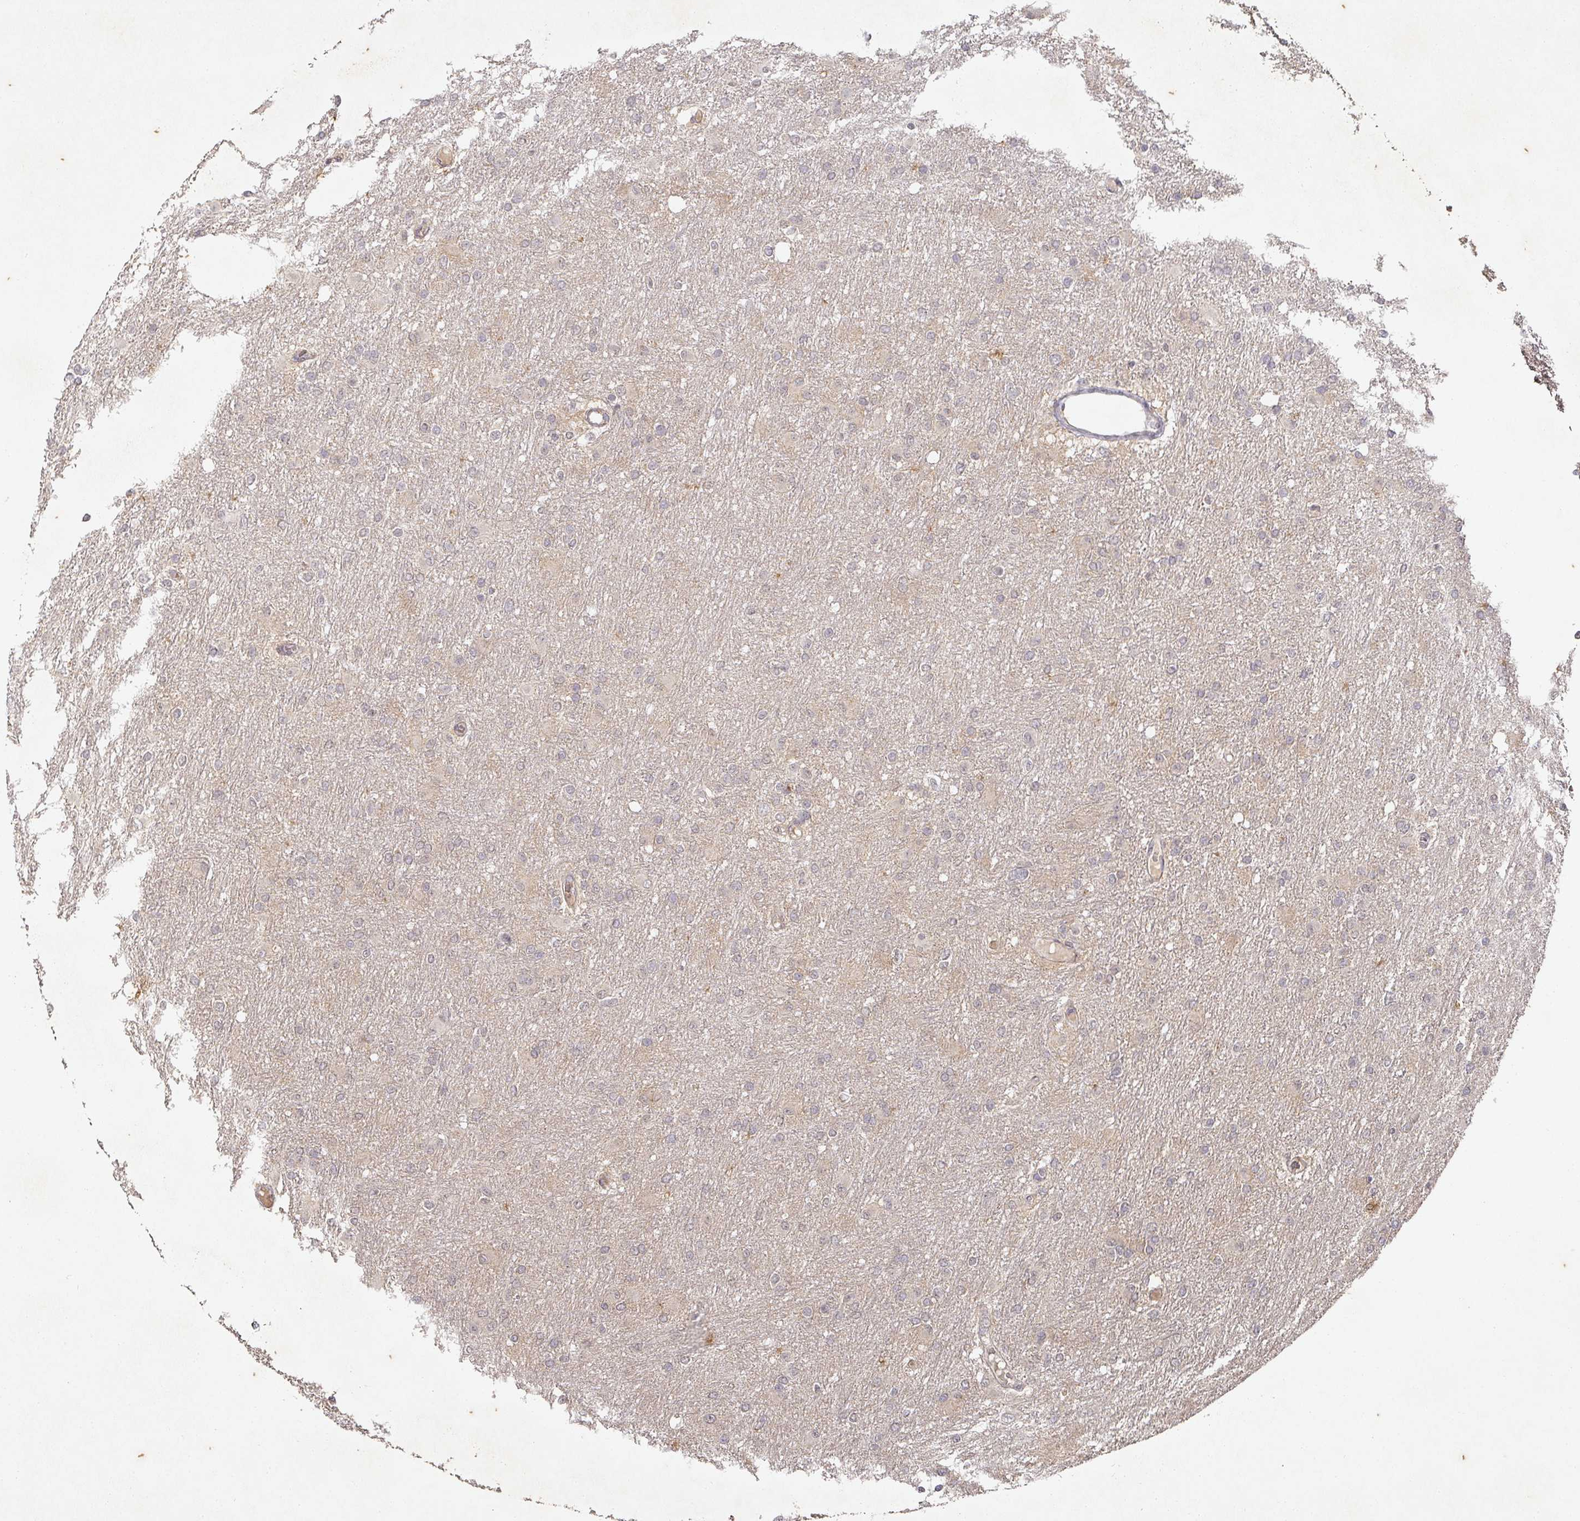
{"staining": {"intensity": "negative", "quantity": "none", "location": "none"}, "tissue": "glioma", "cell_type": "Tumor cells", "image_type": "cancer", "snomed": [{"axis": "morphology", "description": "Glioma, malignant, High grade"}, {"axis": "topography", "description": "Cerebral cortex"}], "caption": "Tumor cells show no significant staining in glioma.", "gene": "CAPN5", "patient": {"sex": "female", "age": 36}}